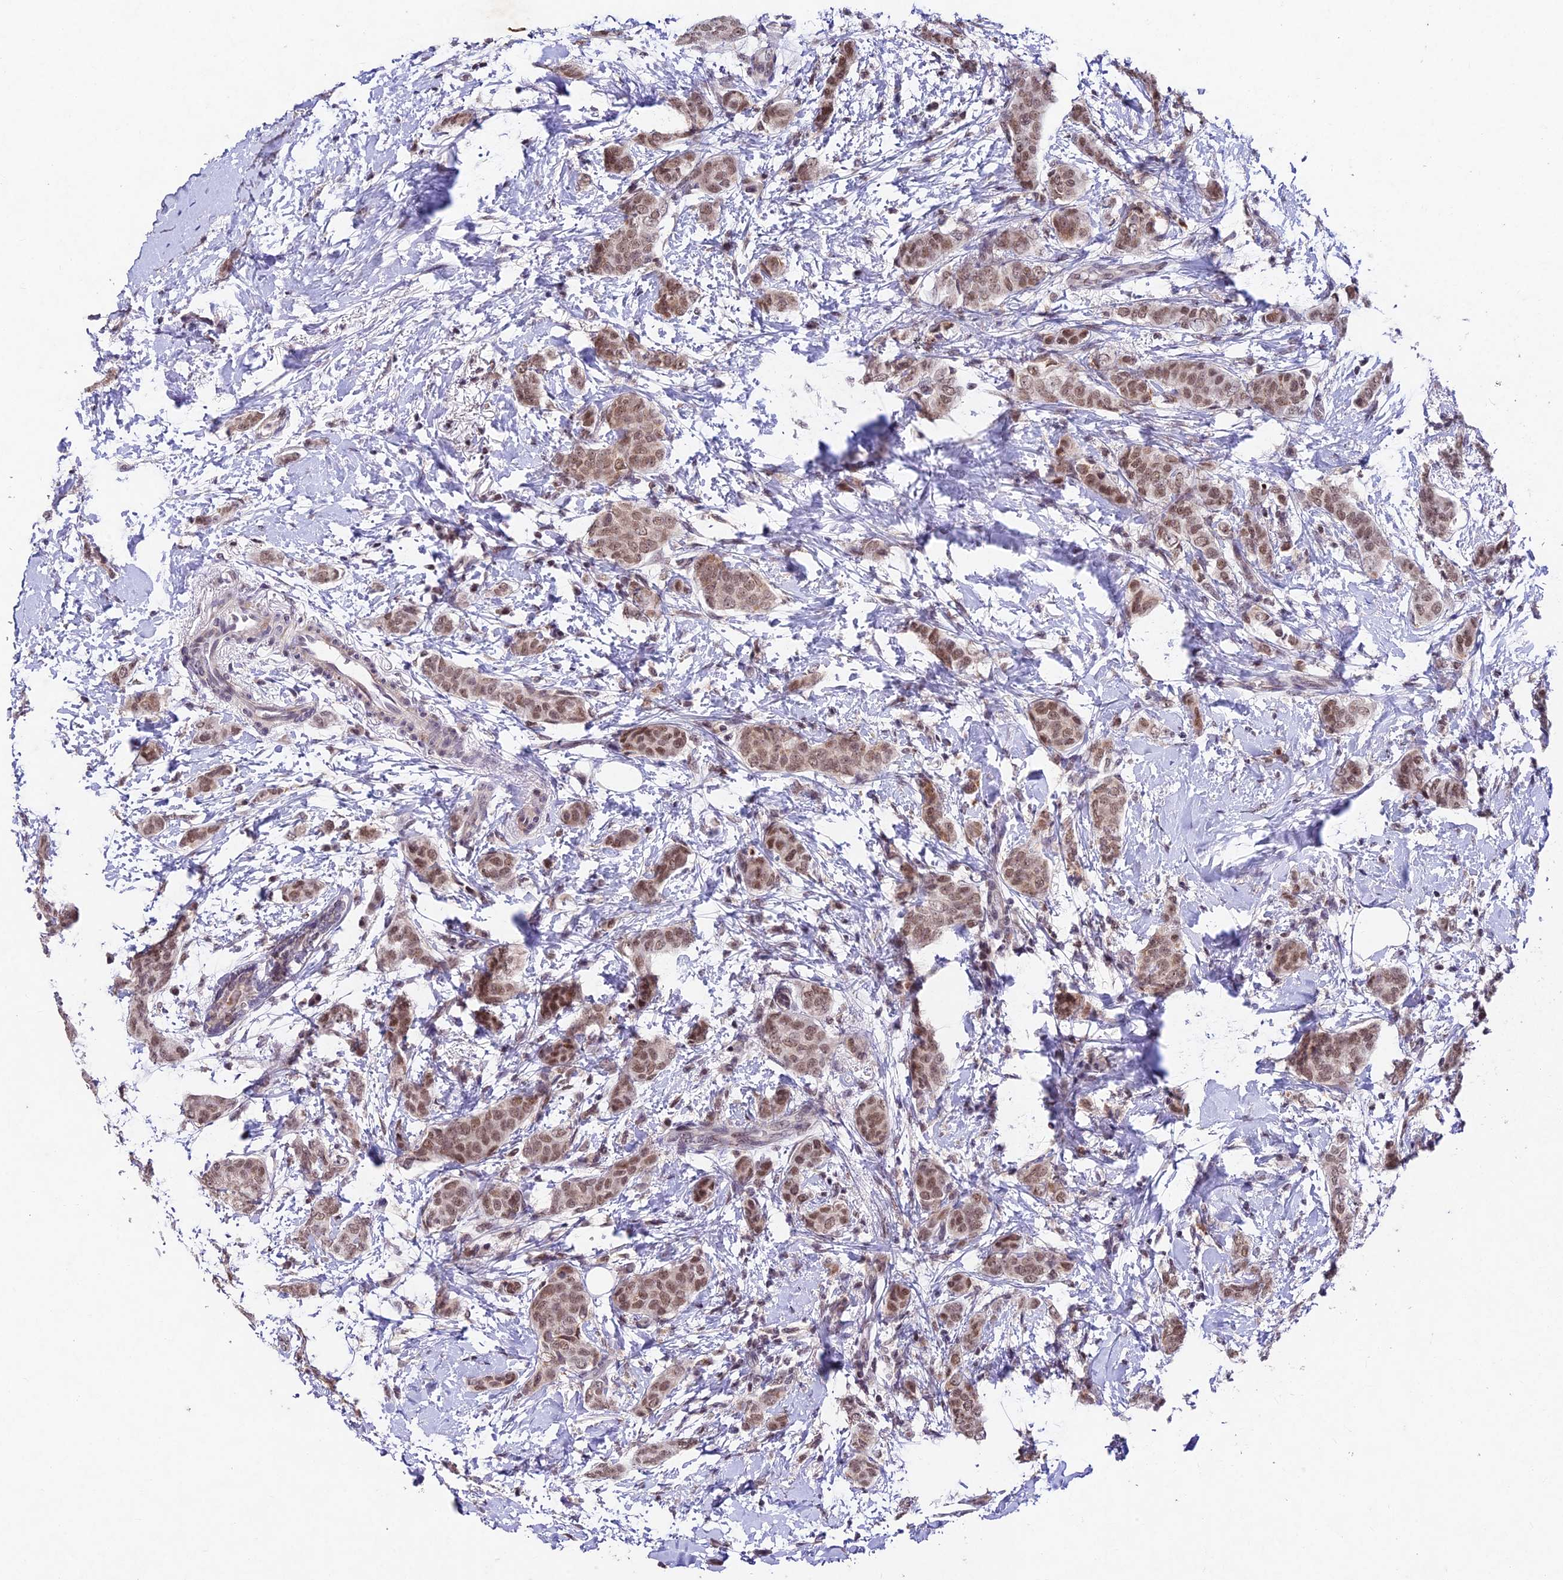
{"staining": {"intensity": "moderate", "quantity": ">75%", "location": "nuclear"}, "tissue": "breast cancer", "cell_type": "Tumor cells", "image_type": "cancer", "snomed": [{"axis": "morphology", "description": "Duct carcinoma"}, {"axis": "topography", "description": "Breast"}], "caption": "Immunohistochemistry (IHC) staining of infiltrating ductal carcinoma (breast), which shows medium levels of moderate nuclear expression in approximately >75% of tumor cells indicating moderate nuclear protein expression. The staining was performed using DAB (brown) for protein detection and nuclei were counterstained in hematoxylin (blue).", "gene": "RAVER1", "patient": {"sex": "female", "age": 72}}